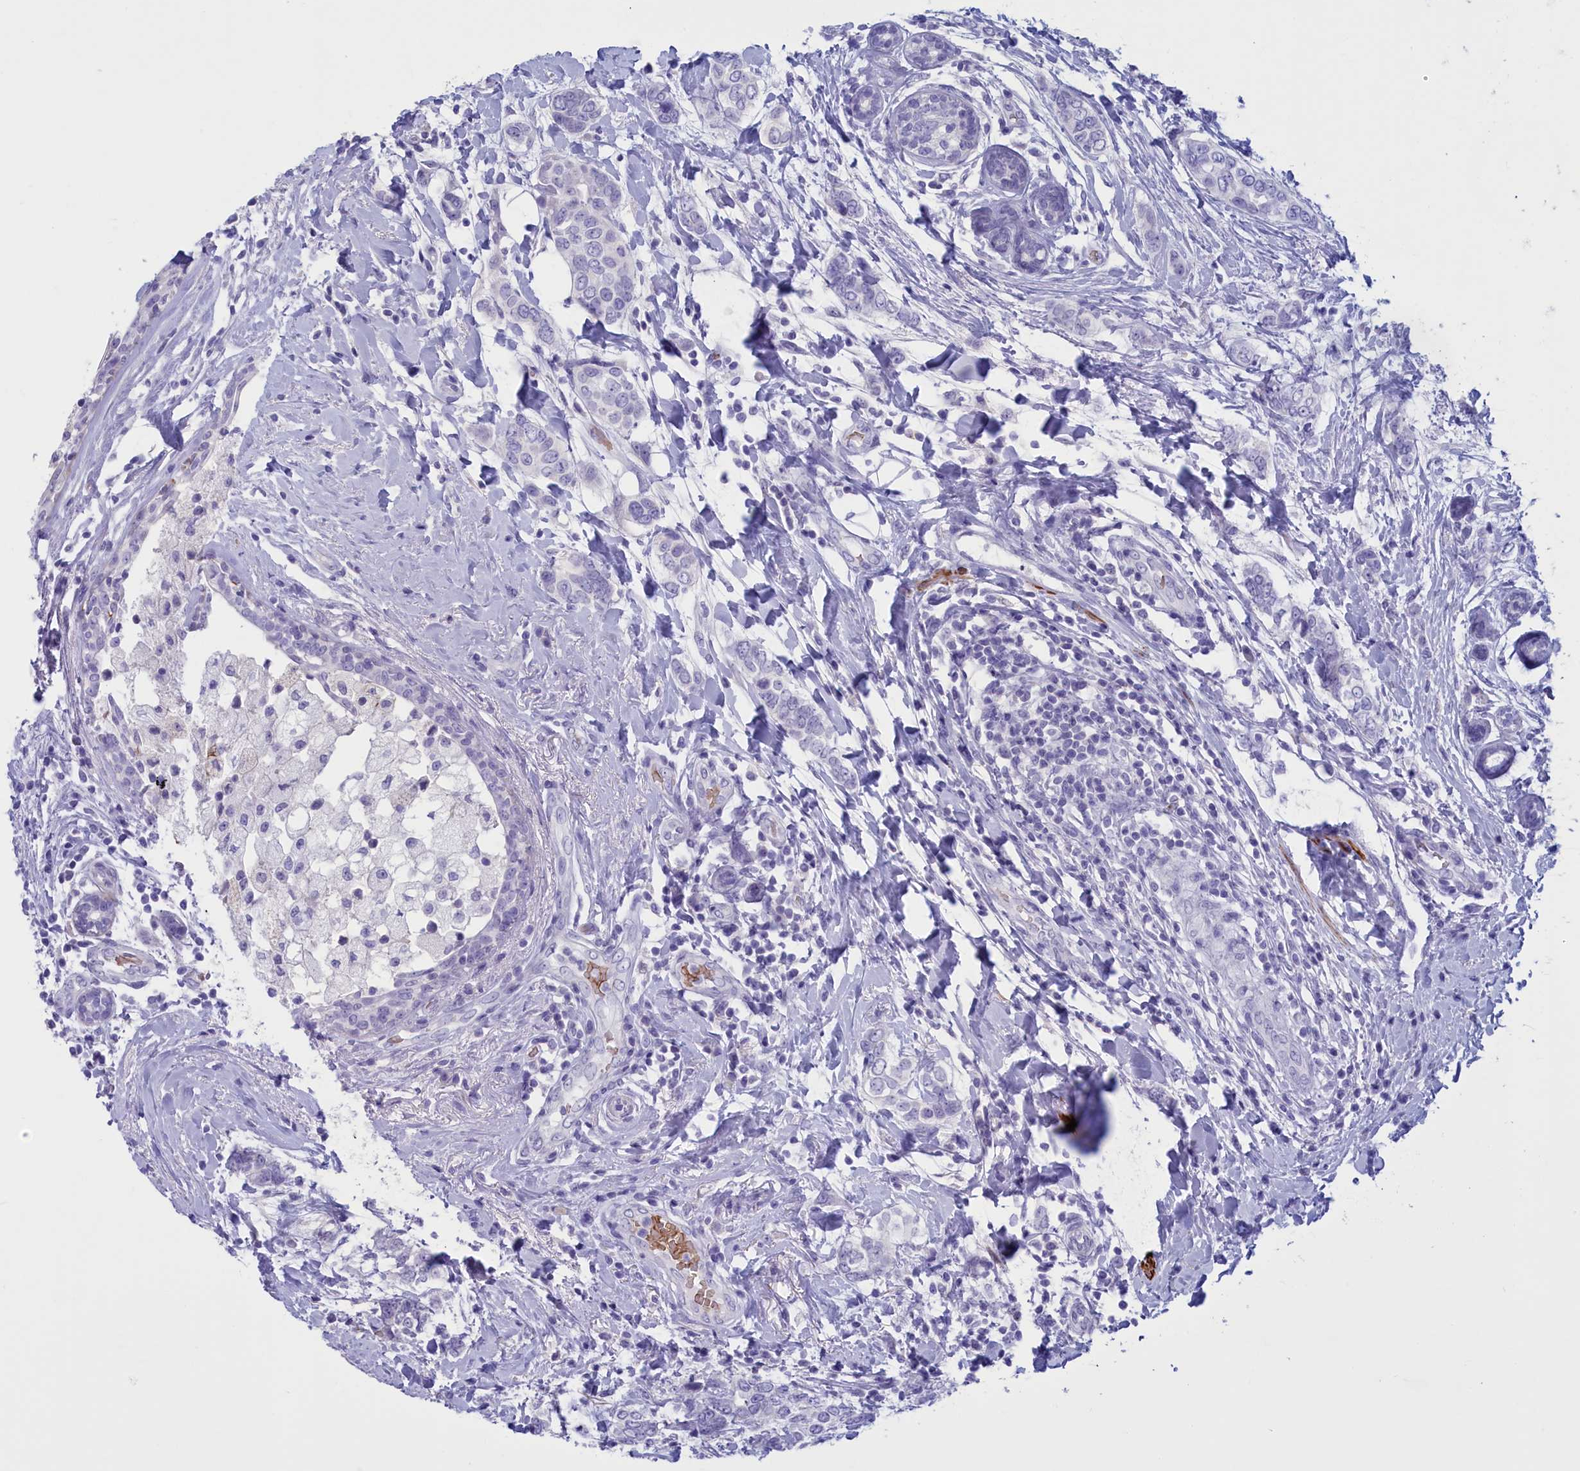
{"staining": {"intensity": "negative", "quantity": "none", "location": "none"}, "tissue": "breast cancer", "cell_type": "Tumor cells", "image_type": "cancer", "snomed": [{"axis": "morphology", "description": "Lobular carcinoma"}, {"axis": "topography", "description": "Breast"}], "caption": "The micrograph reveals no significant expression in tumor cells of breast cancer.", "gene": "GAPDHS", "patient": {"sex": "female", "age": 51}}